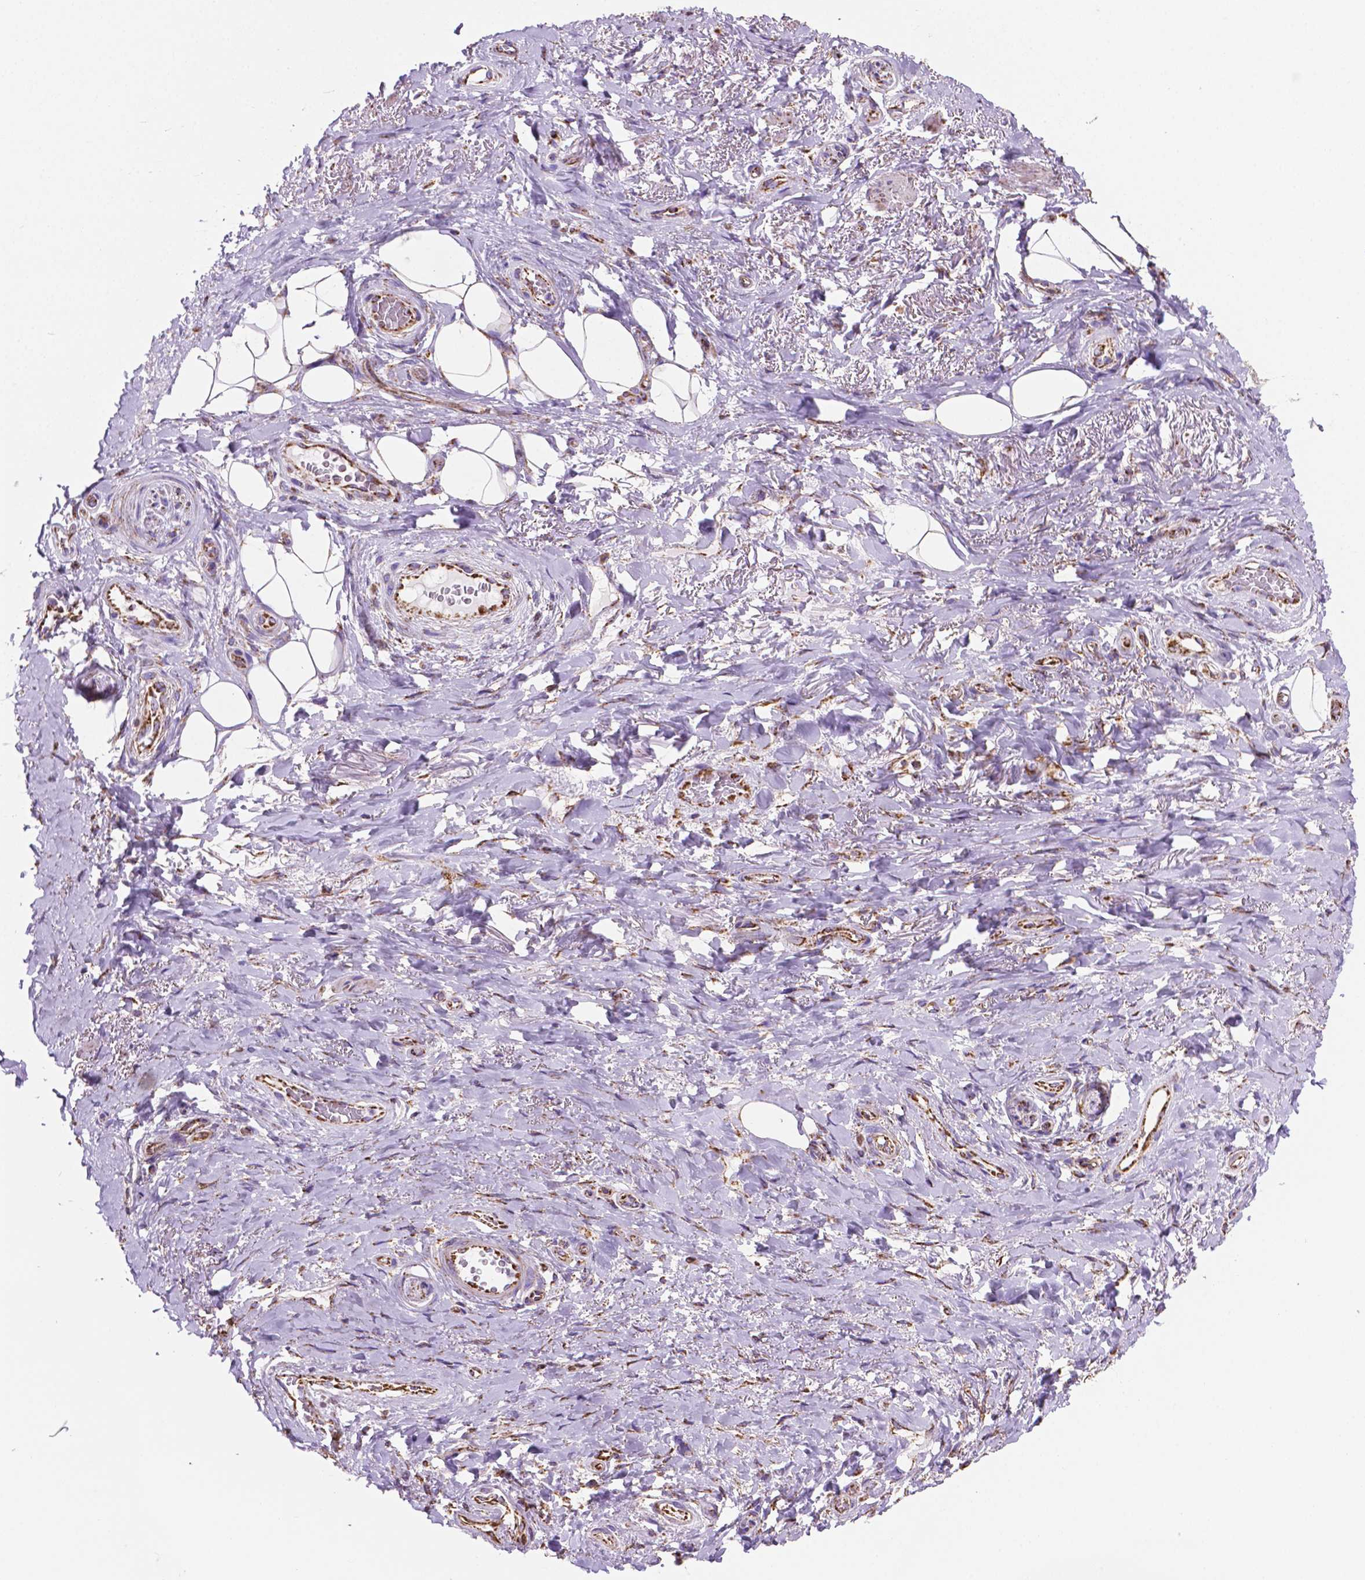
{"staining": {"intensity": "strong", "quantity": "25%-75%", "location": "cytoplasmic/membranous"}, "tissue": "adipose tissue", "cell_type": "Adipocytes", "image_type": "normal", "snomed": [{"axis": "morphology", "description": "Normal tissue, NOS"}, {"axis": "topography", "description": "Anal"}, {"axis": "topography", "description": "Peripheral nerve tissue"}], "caption": "Protein expression analysis of normal adipose tissue displays strong cytoplasmic/membranous staining in approximately 25%-75% of adipocytes. Ihc stains the protein of interest in brown and the nuclei are stained blue.", "gene": "RMDN3", "patient": {"sex": "male", "age": 53}}